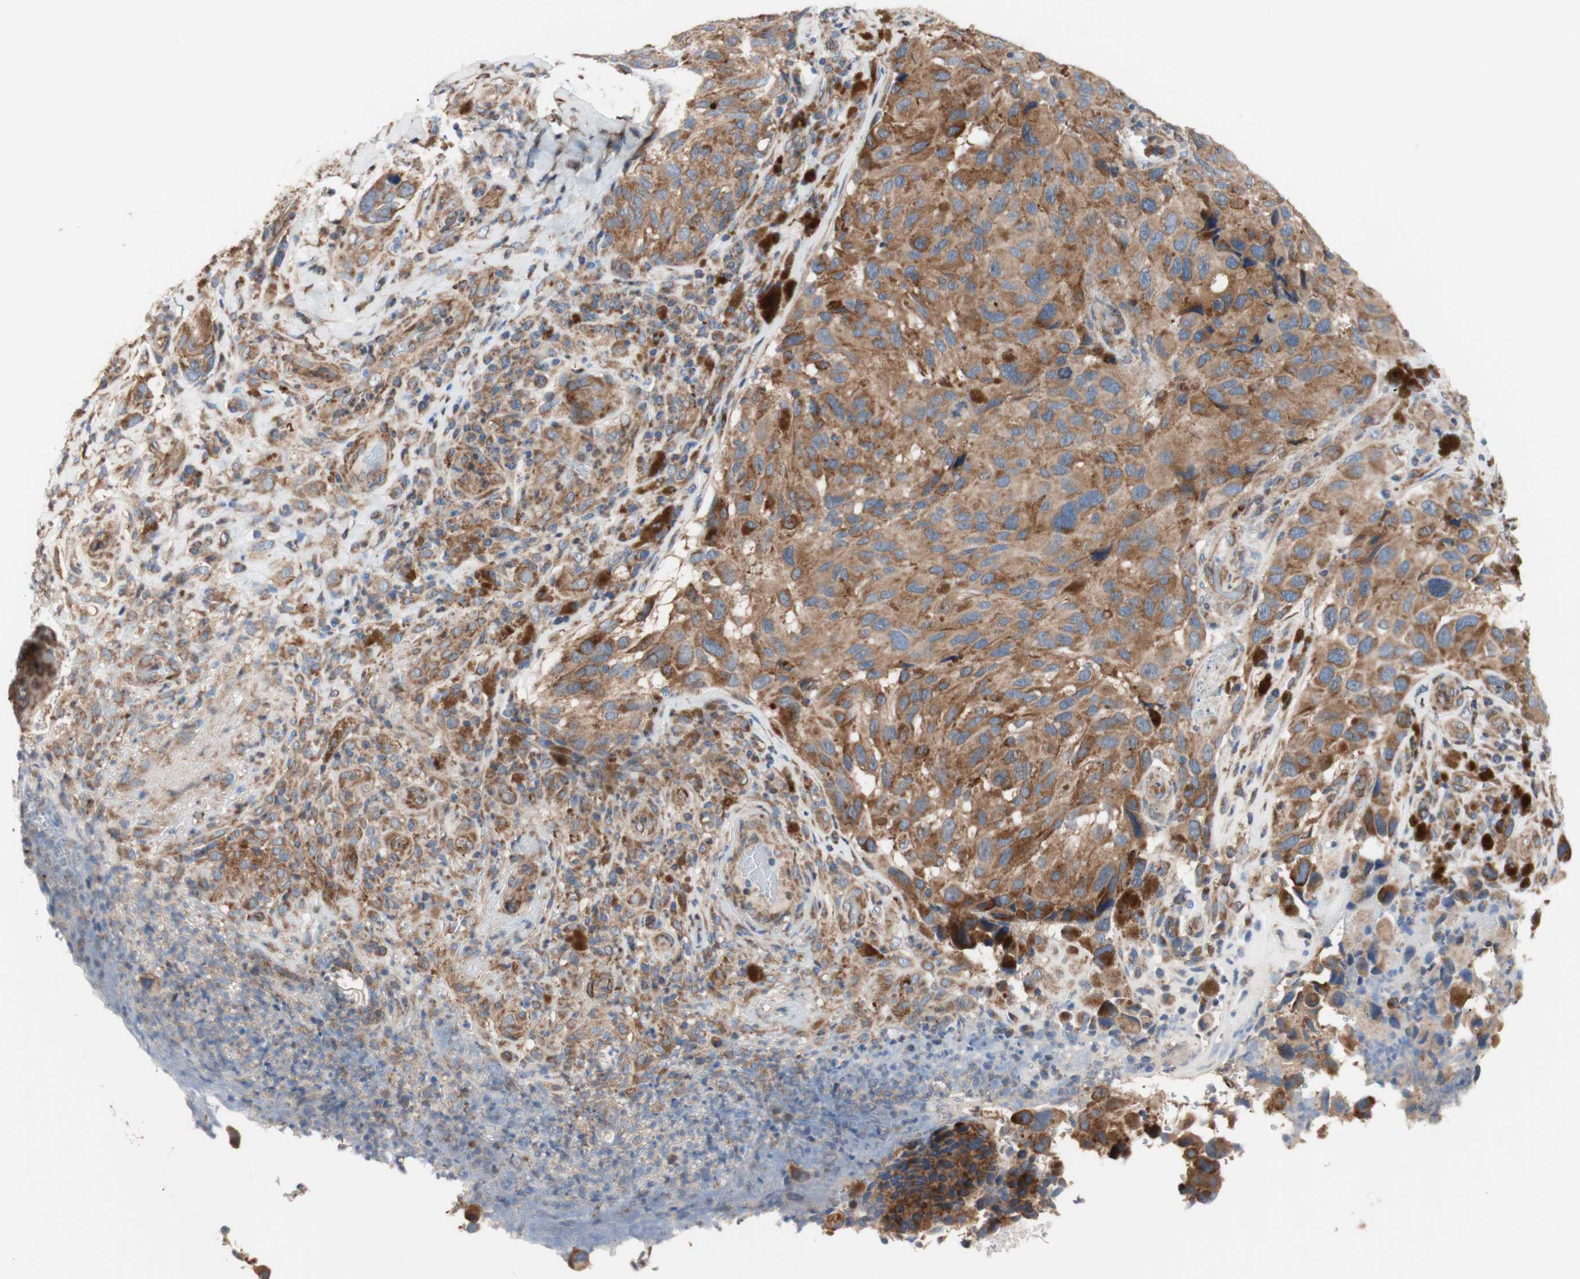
{"staining": {"intensity": "moderate", "quantity": ">75%", "location": "cytoplasmic/membranous"}, "tissue": "melanoma", "cell_type": "Tumor cells", "image_type": "cancer", "snomed": [{"axis": "morphology", "description": "Malignant melanoma, NOS"}, {"axis": "topography", "description": "Skin"}], "caption": "Human malignant melanoma stained with a protein marker reveals moderate staining in tumor cells.", "gene": "FMR1", "patient": {"sex": "female", "age": 73}}